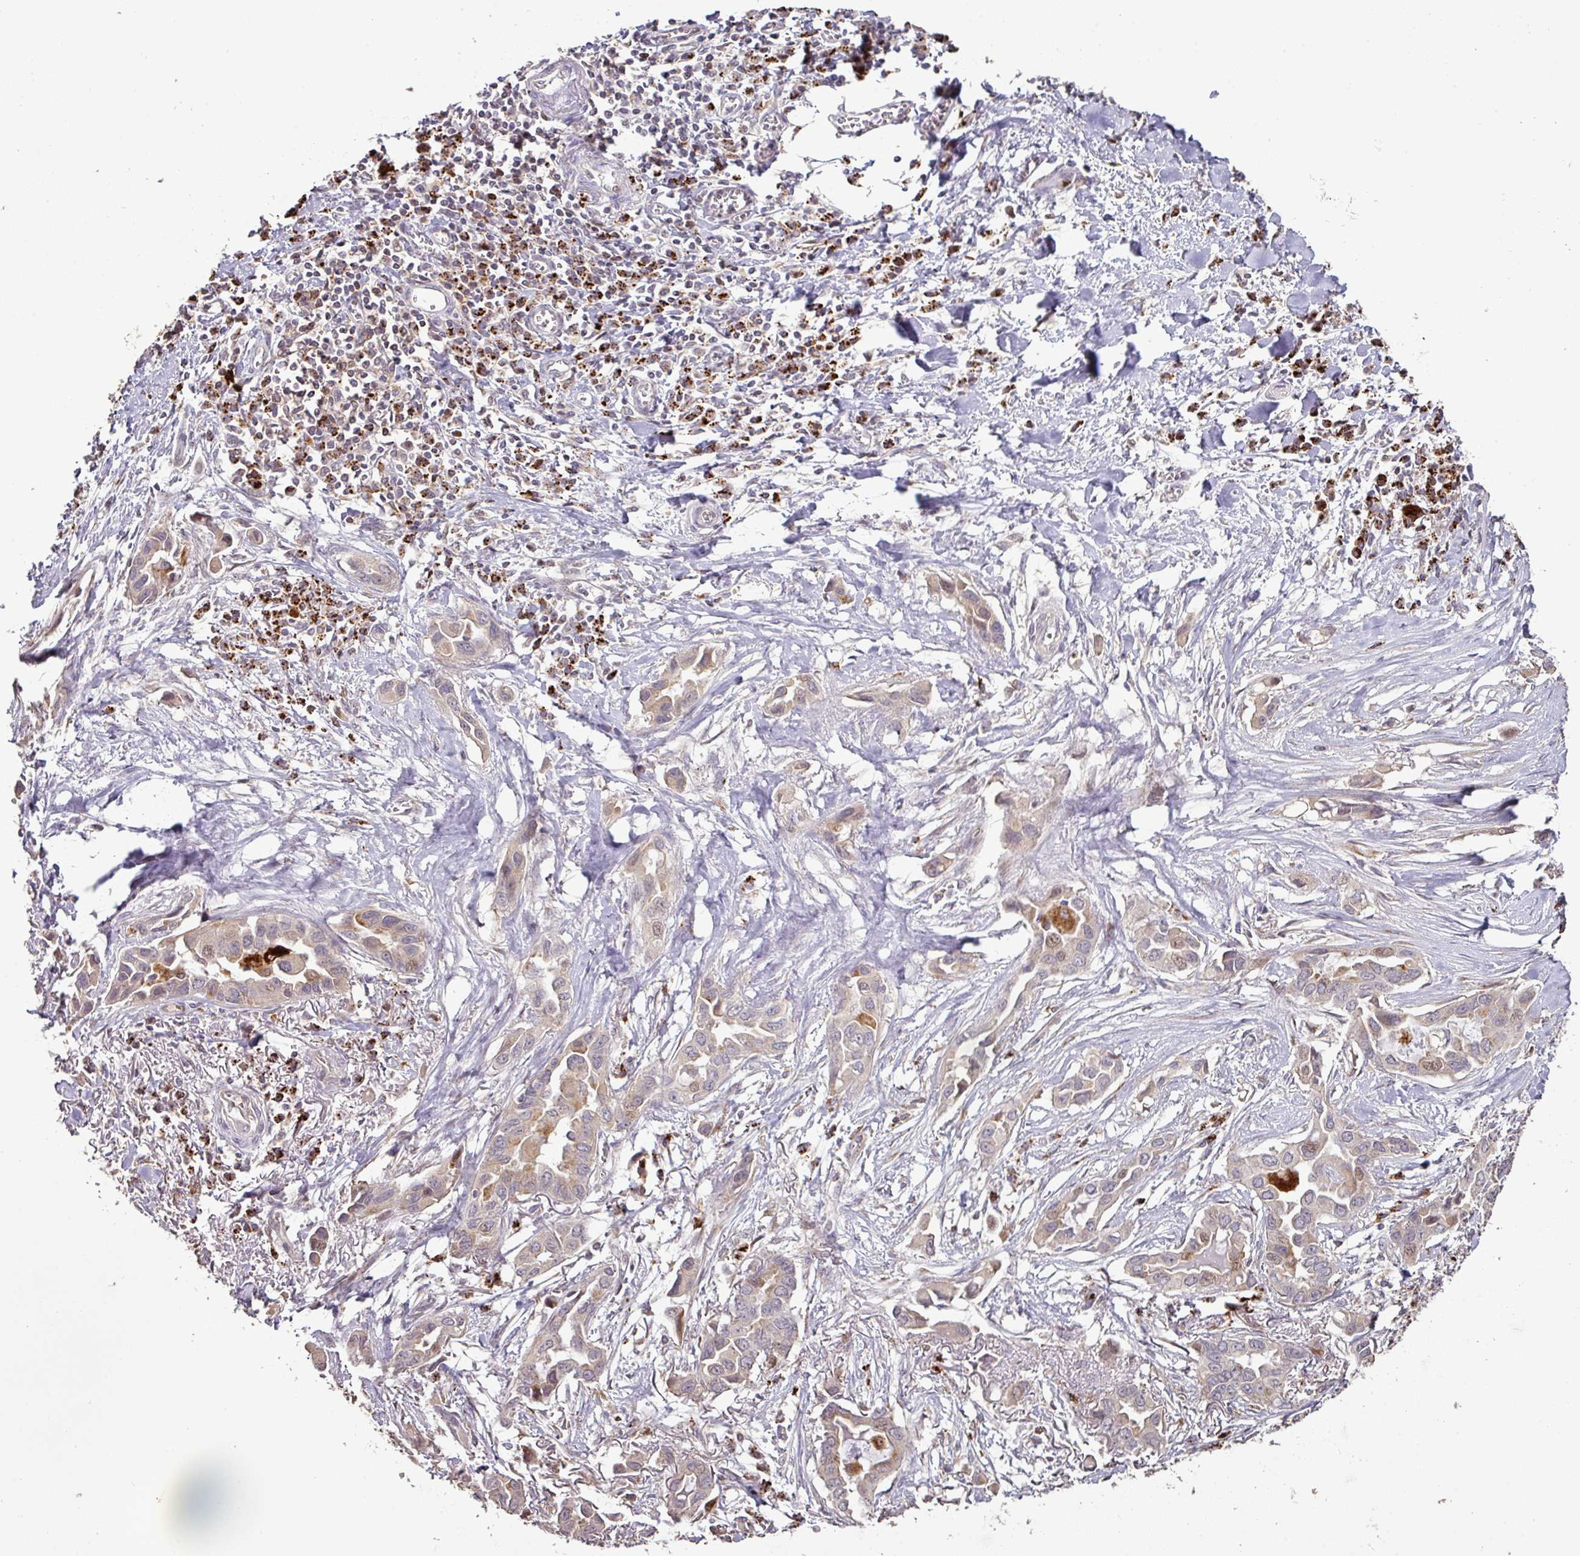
{"staining": {"intensity": "moderate", "quantity": "<25%", "location": "cytoplasmic/membranous"}, "tissue": "lung cancer", "cell_type": "Tumor cells", "image_type": "cancer", "snomed": [{"axis": "morphology", "description": "Adenocarcinoma, NOS"}, {"axis": "topography", "description": "Lung"}], "caption": "A brown stain shows moderate cytoplasmic/membranous staining of a protein in lung cancer tumor cells.", "gene": "CXCR5", "patient": {"sex": "female", "age": 76}}